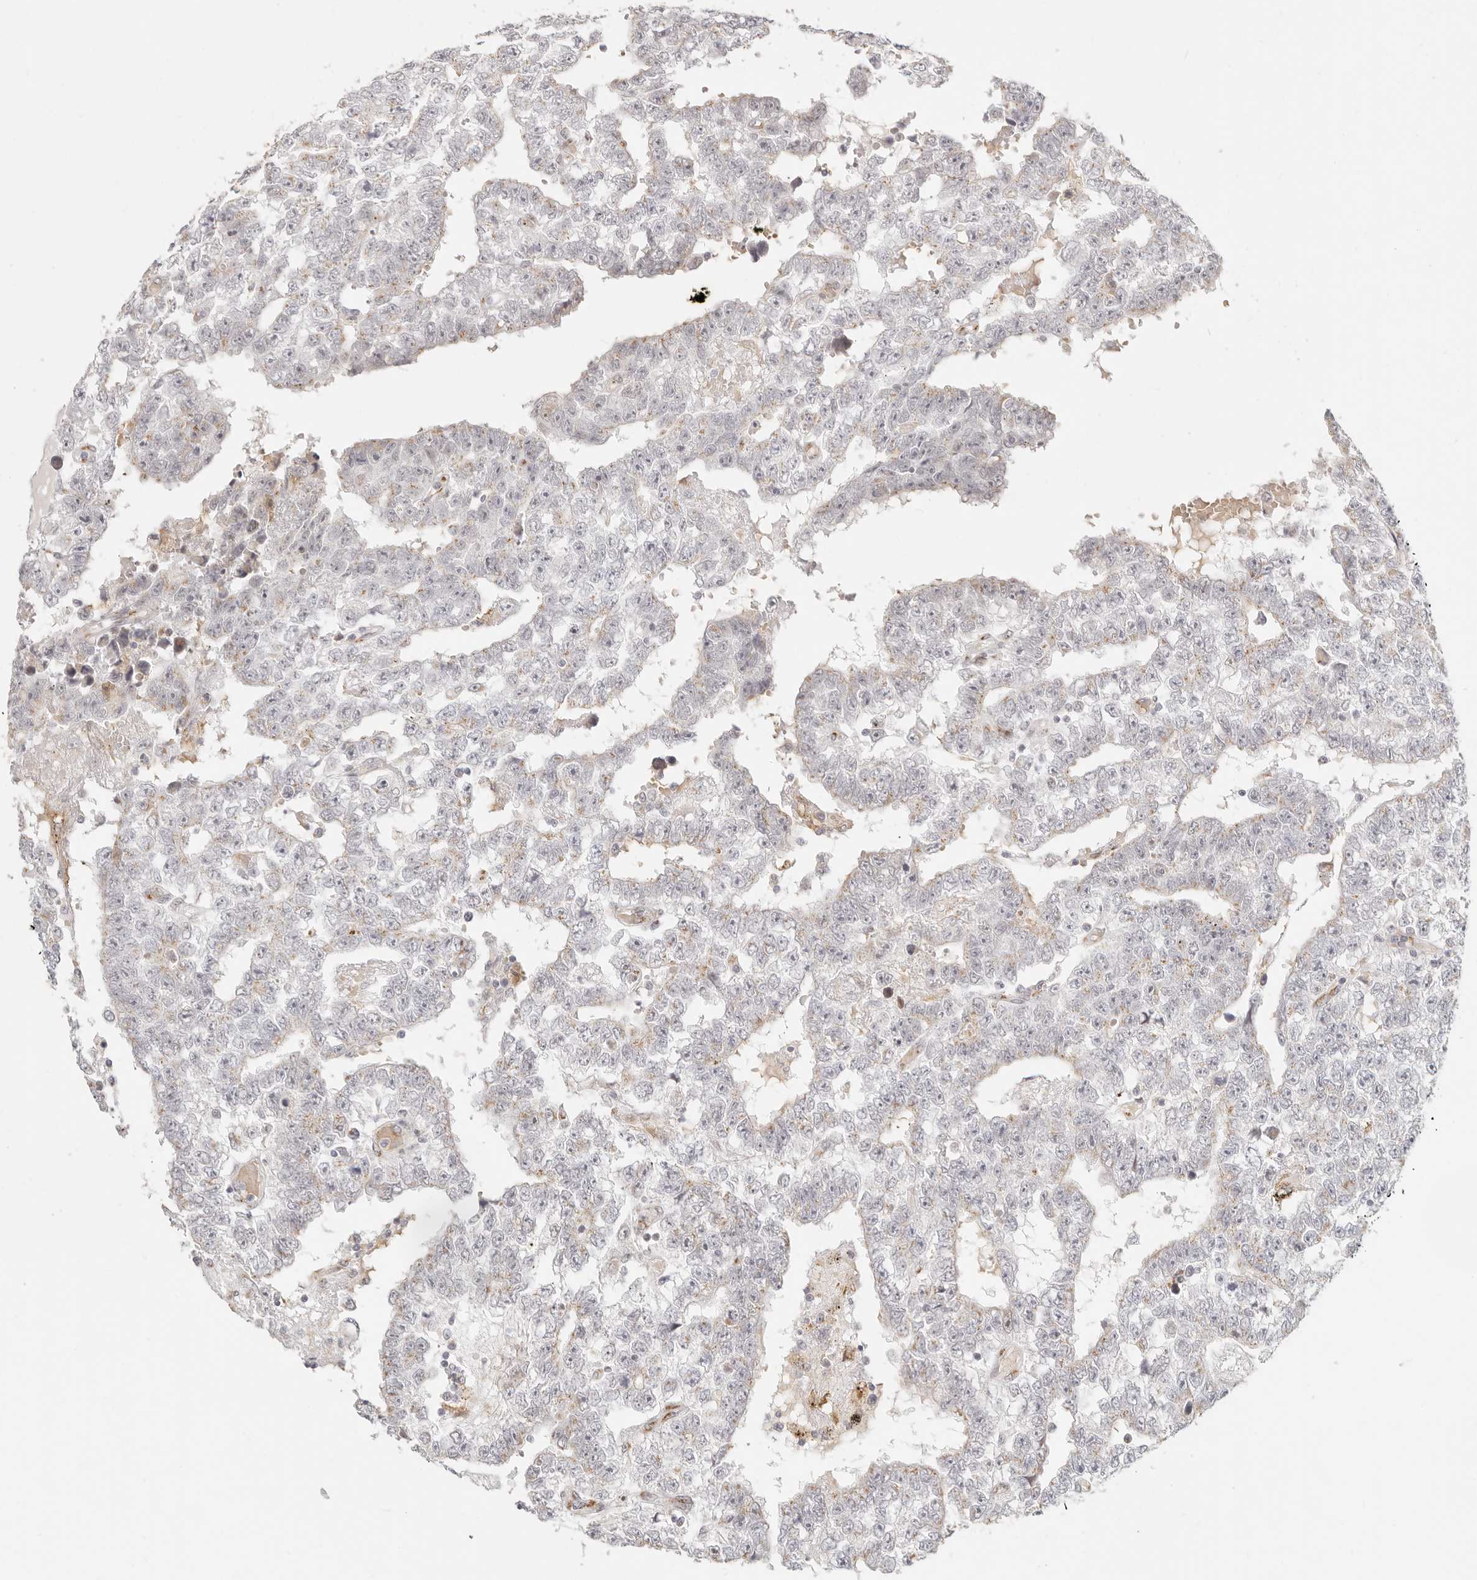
{"staining": {"intensity": "weak", "quantity": "<25%", "location": "cytoplasmic/membranous"}, "tissue": "testis cancer", "cell_type": "Tumor cells", "image_type": "cancer", "snomed": [{"axis": "morphology", "description": "Carcinoma, Embryonal, NOS"}, {"axis": "topography", "description": "Testis"}], "caption": "This is a micrograph of IHC staining of testis embryonal carcinoma, which shows no expression in tumor cells.", "gene": "FAM20B", "patient": {"sex": "male", "age": 25}}